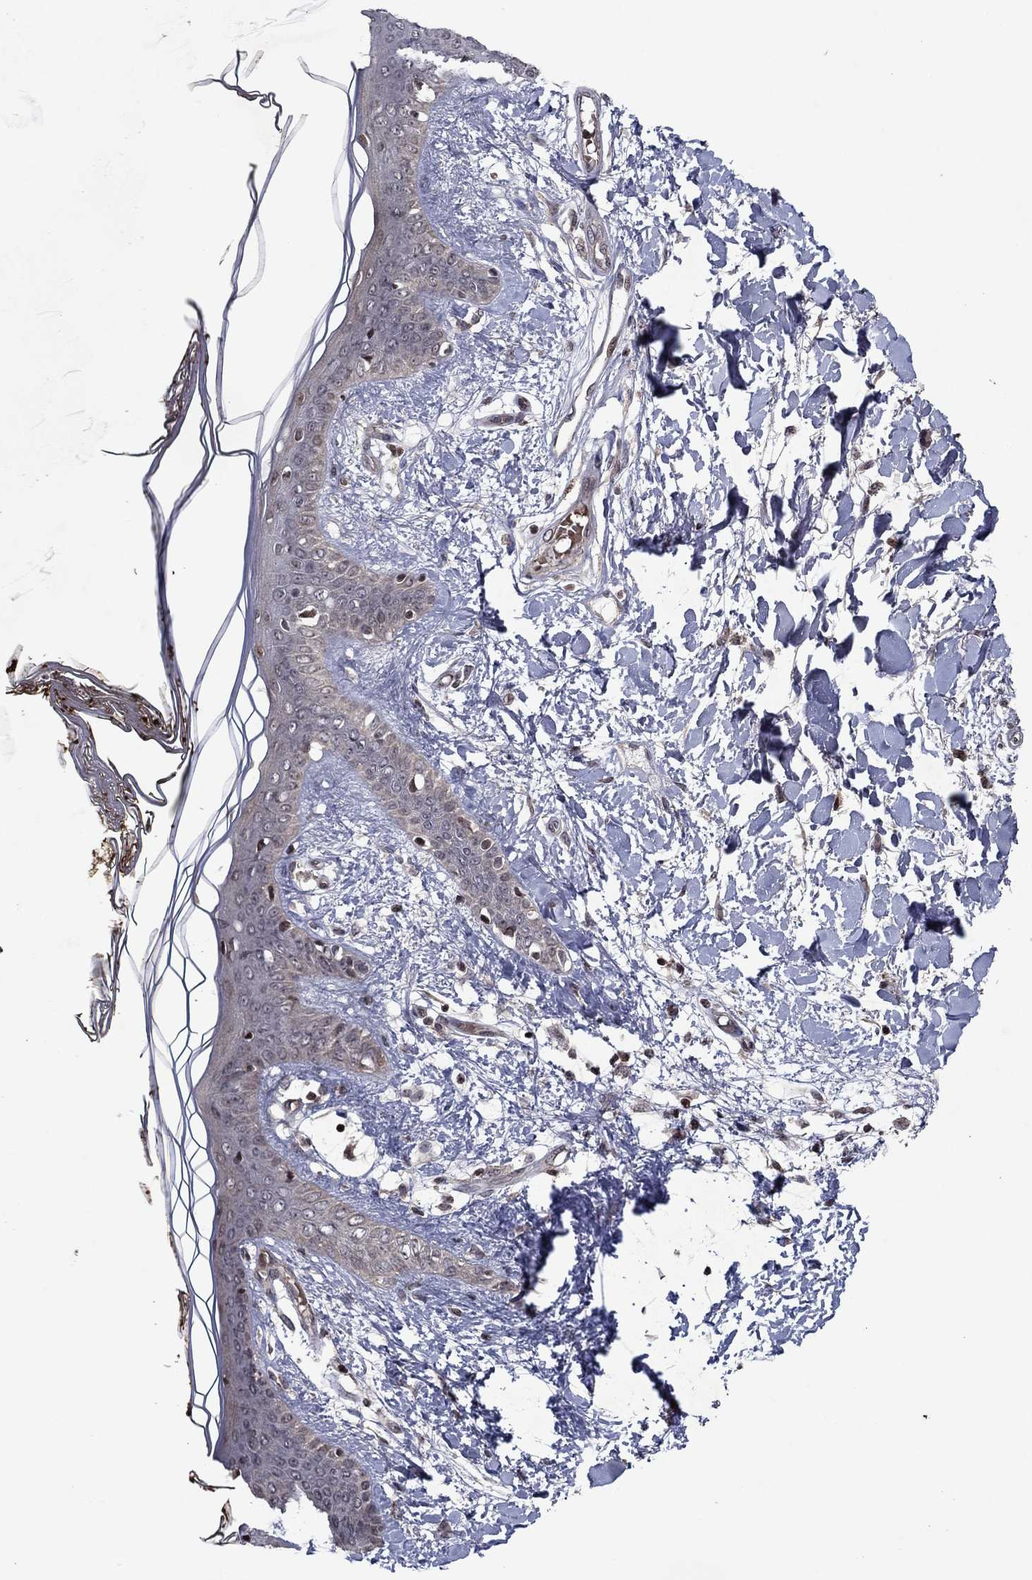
{"staining": {"intensity": "negative", "quantity": "none", "location": "none"}, "tissue": "skin", "cell_type": "Fibroblasts", "image_type": "normal", "snomed": [{"axis": "morphology", "description": "Normal tissue, NOS"}, {"axis": "topography", "description": "Skin"}], "caption": "This image is of normal skin stained with immunohistochemistry to label a protein in brown with the nuclei are counter-stained blue. There is no positivity in fibroblasts.", "gene": "SORBS1", "patient": {"sex": "female", "age": 34}}